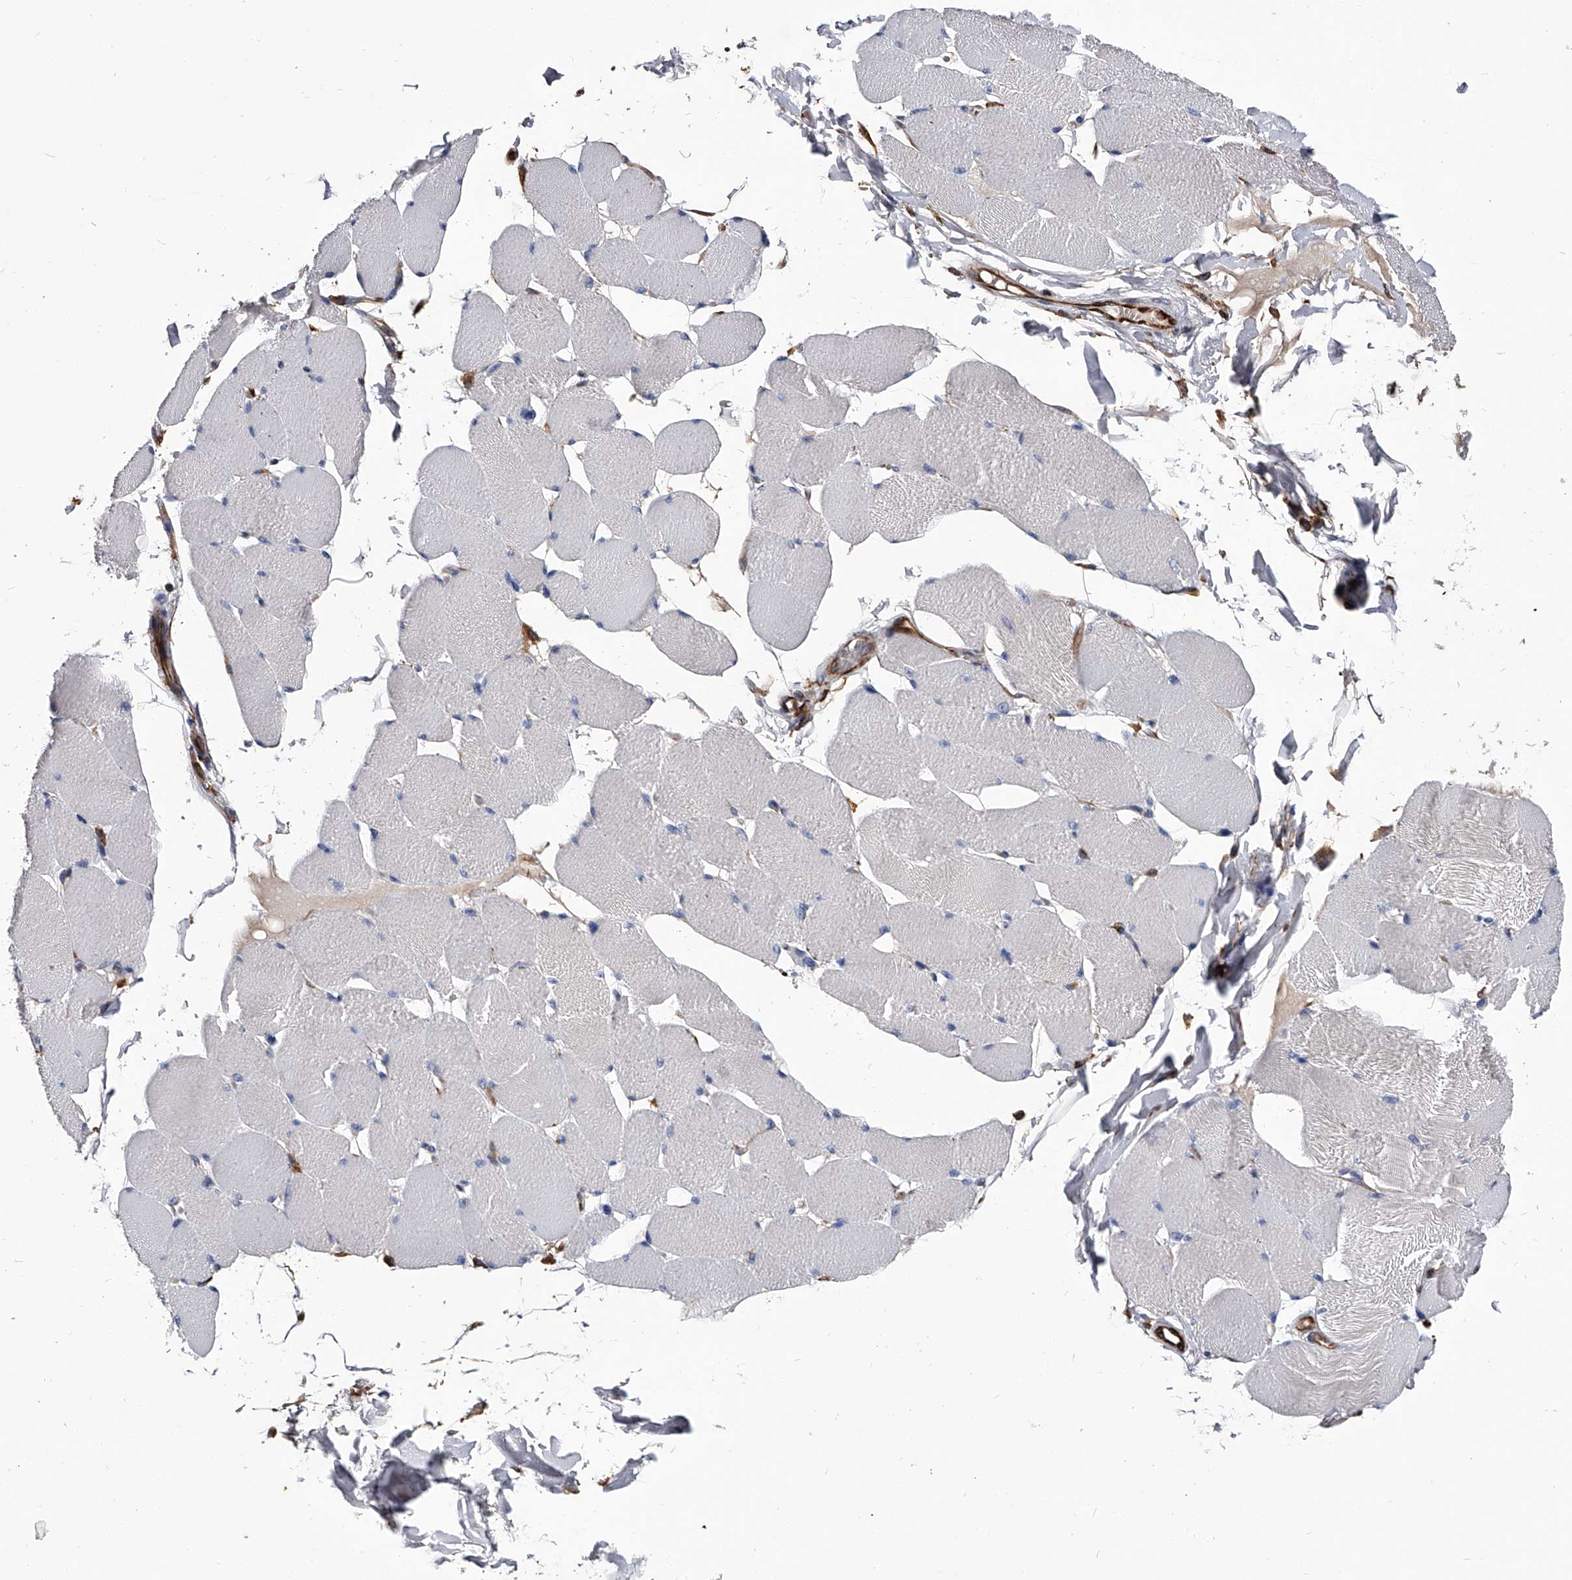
{"staining": {"intensity": "negative", "quantity": "none", "location": "none"}, "tissue": "skeletal muscle", "cell_type": "Myocytes", "image_type": "normal", "snomed": [{"axis": "morphology", "description": "Normal tissue, NOS"}, {"axis": "topography", "description": "Skin"}, {"axis": "topography", "description": "Skeletal muscle"}], "caption": "IHC image of unremarkable skeletal muscle: skeletal muscle stained with DAB displays no significant protein staining in myocytes.", "gene": "EFCAB7", "patient": {"sex": "male", "age": 83}}